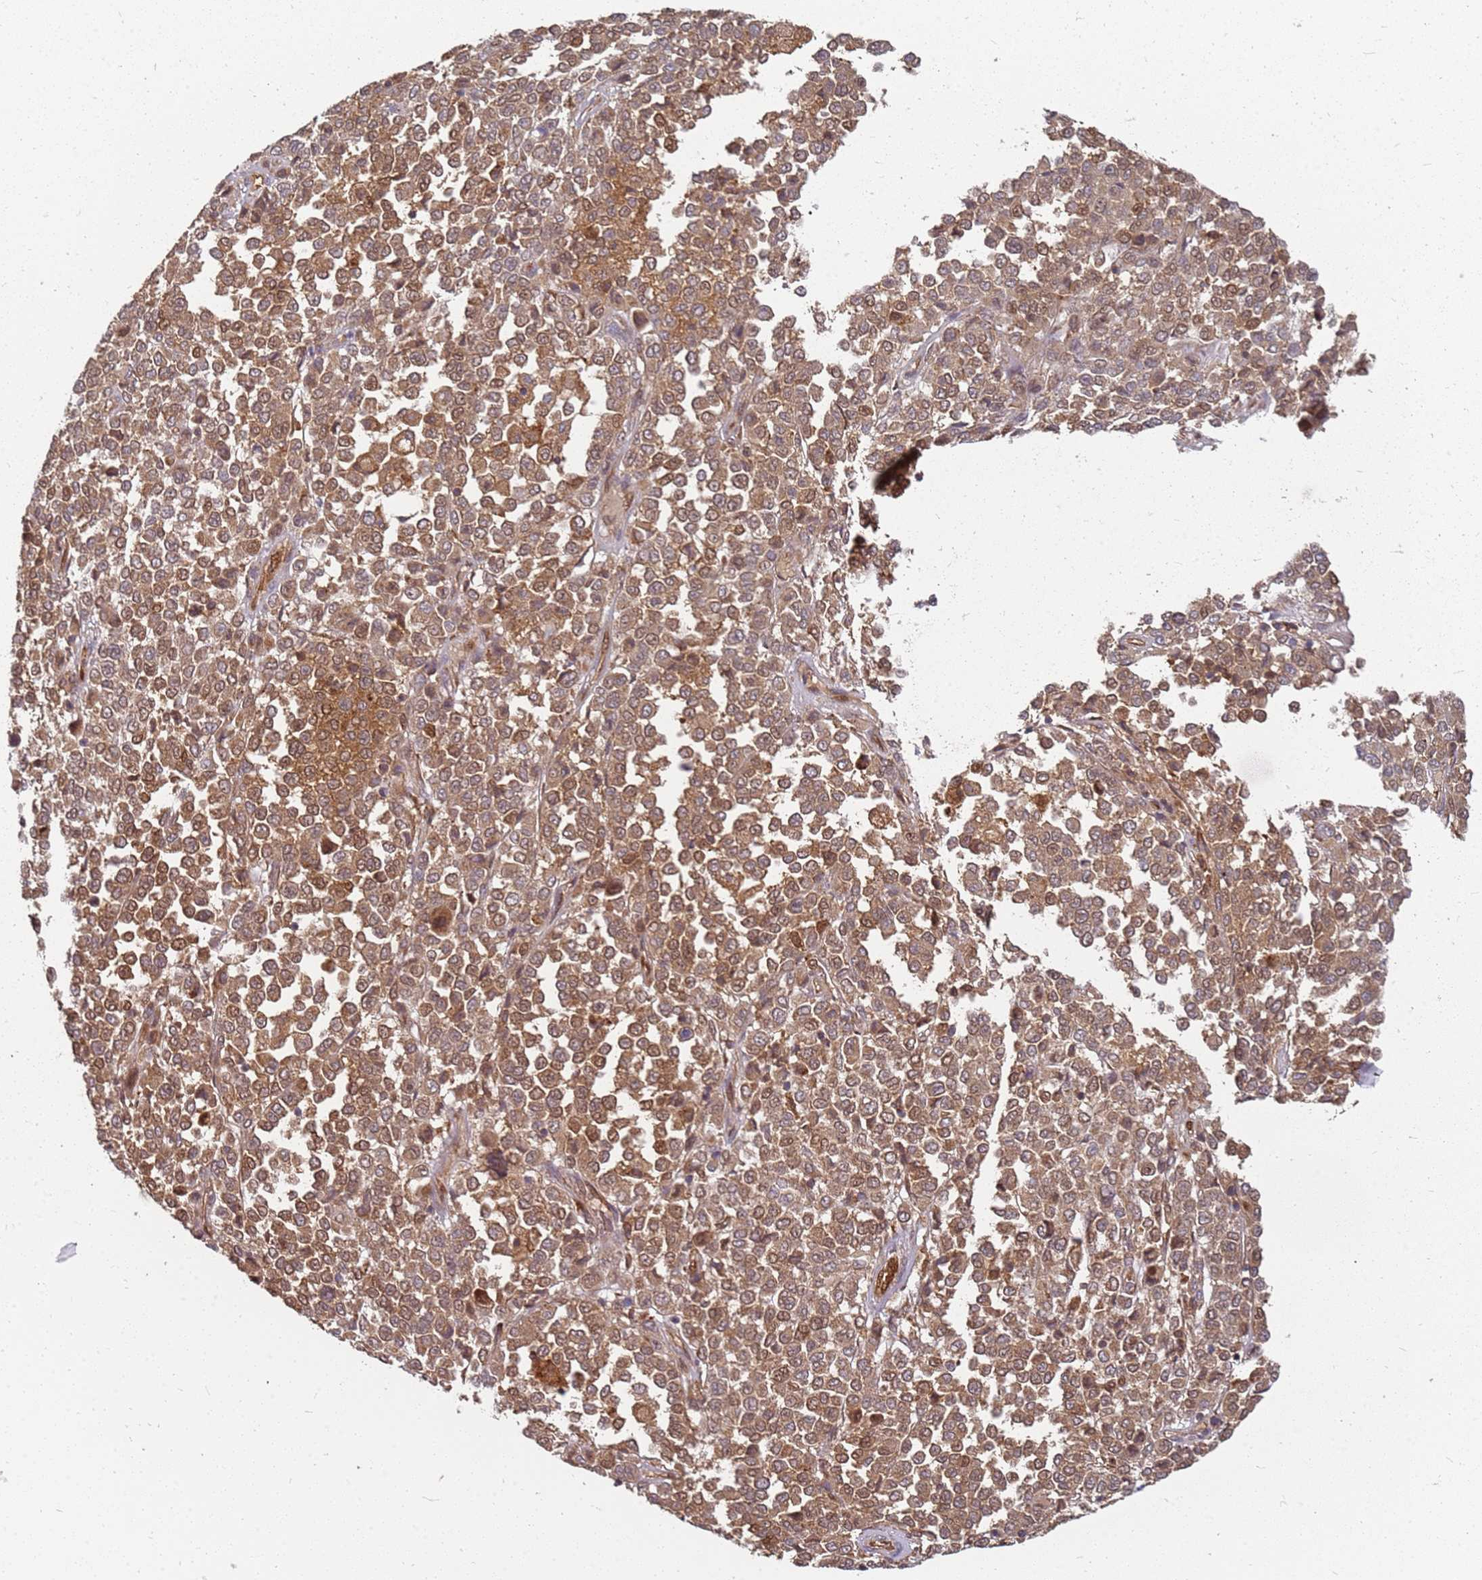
{"staining": {"intensity": "moderate", "quantity": ">75%", "location": "cytoplasmic/membranous,nuclear"}, "tissue": "melanoma", "cell_type": "Tumor cells", "image_type": "cancer", "snomed": [{"axis": "morphology", "description": "Malignant melanoma, Metastatic site"}, {"axis": "topography", "description": "Pancreas"}], "caption": "Protein expression analysis of human melanoma reveals moderate cytoplasmic/membranous and nuclear expression in approximately >75% of tumor cells.", "gene": "NUDT14", "patient": {"sex": "female", "age": 30}}